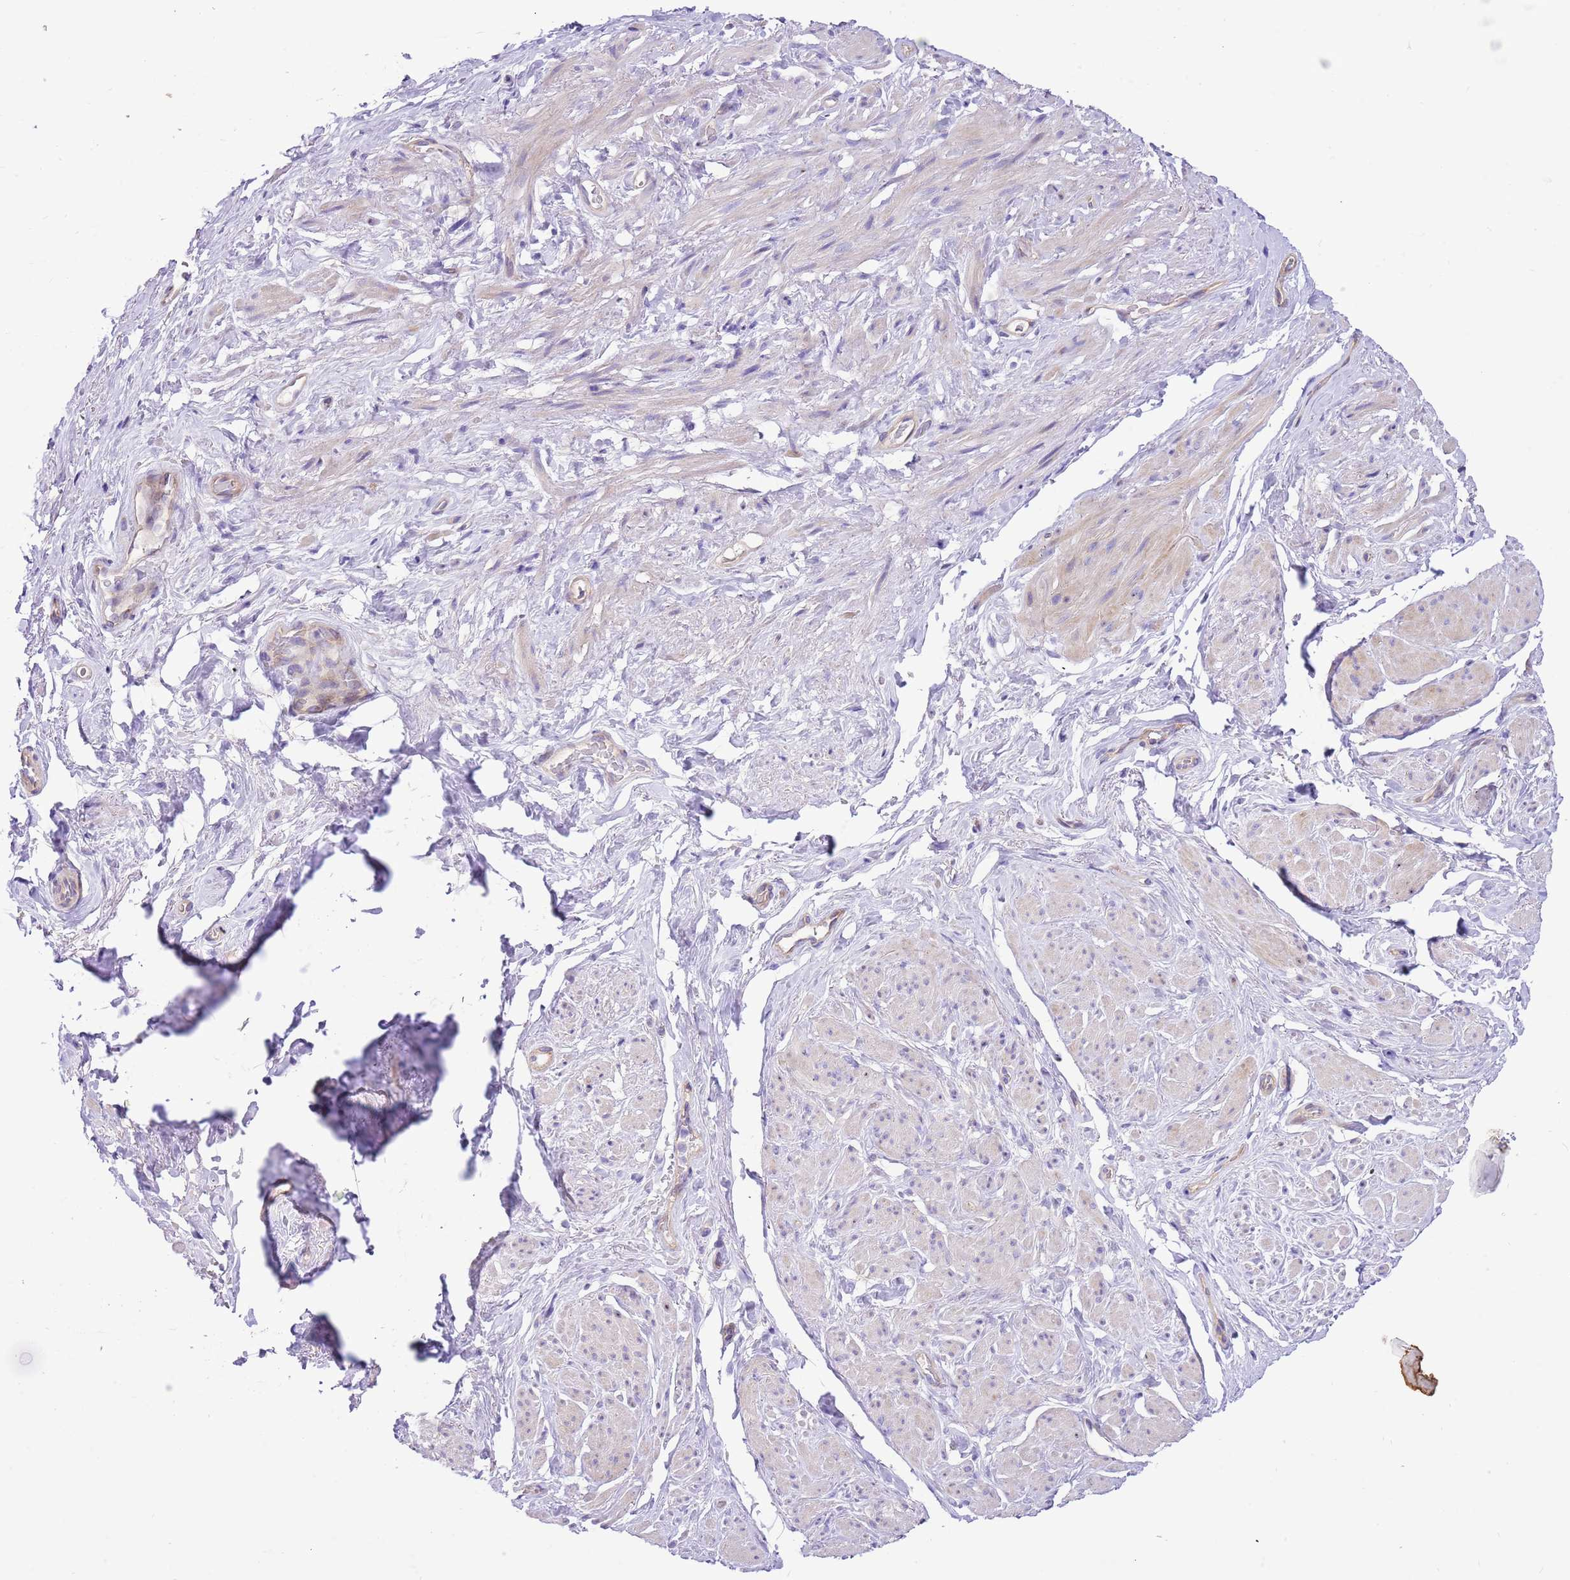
{"staining": {"intensity": "negative", "quantity": "none", "location": "none"}, "tissue": "smooth muscle", "cell_type": "Smooth muscle cells", "image_type": "normal", "snomed": [{"axis": "morphology", "description": "Normal tissue, NOS"}, {"axis": "topography", "description": "Smooth muscle"}, {"axis": "topography", "description": "Peripheral nerve tissue"}], "caption": "The photomicrograph displays no staining of smooth muscle cells in normal smooth muscle.", "gene": "SERINC3", "patient": {"sex": "male", "age": 69}}